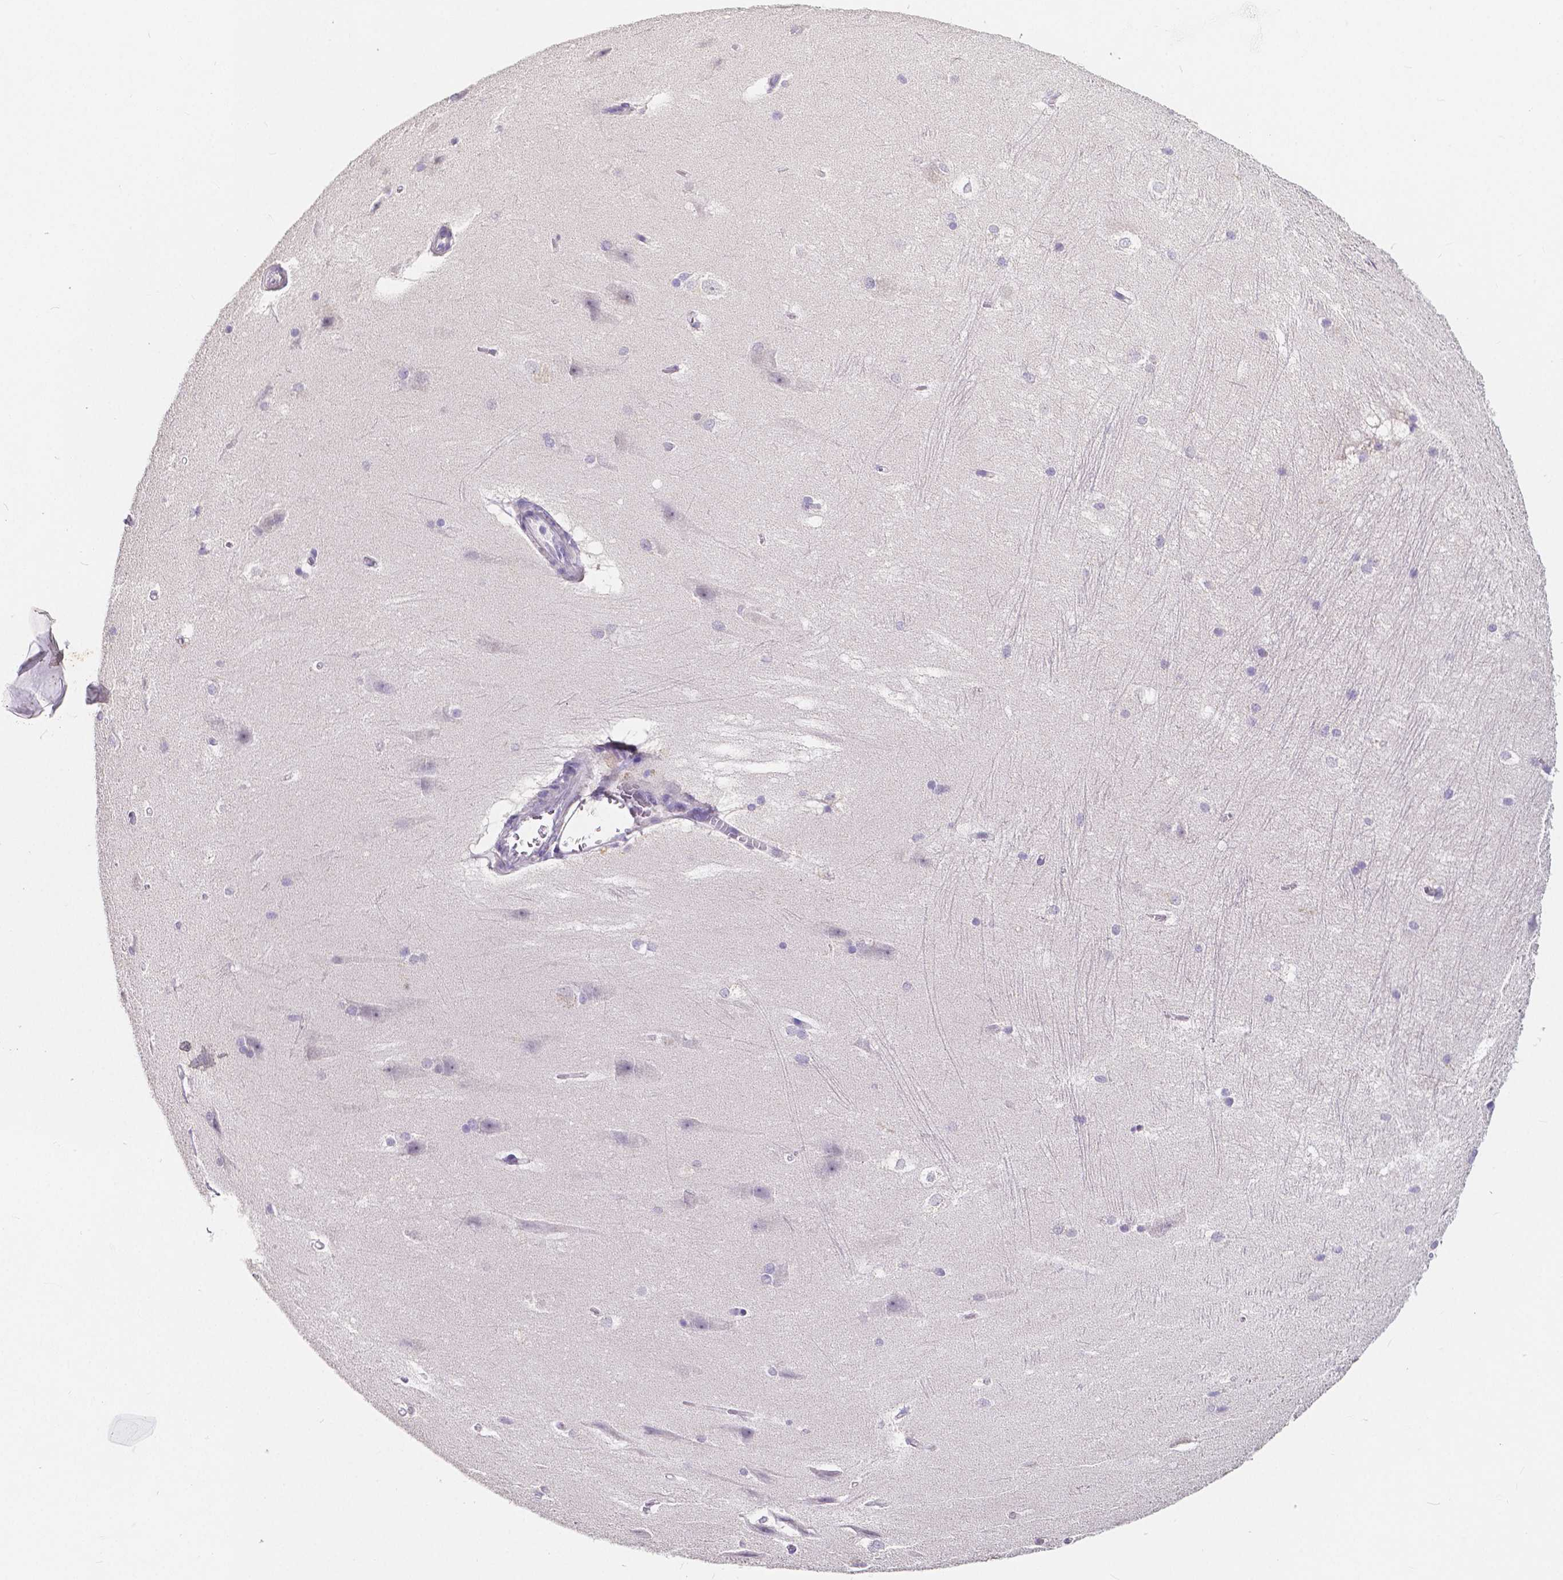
{"staining": {"intensity": "negative", "quantity": "none", "location": "none"}, "tissue": "hippocampus", "cell_type": "Glial cells", "image_type": "normal", "snomed": [{"axis": "morphology", "description": "Normal tissue, NOS"}, {"axis": "topography", "description": "Cerebral cortex"}, {"axis": "topography", "description": "Hippocampus"}], "caption": "Immunohistochemistry histopathology image of unremarkable hippocampus: hippocampus stained with DAB (3,3'-diaminobenzidine) displays no significant protein staining in glial cells.", "gene": "ACP5", "patient": {"sex": "female", "age": 19}}